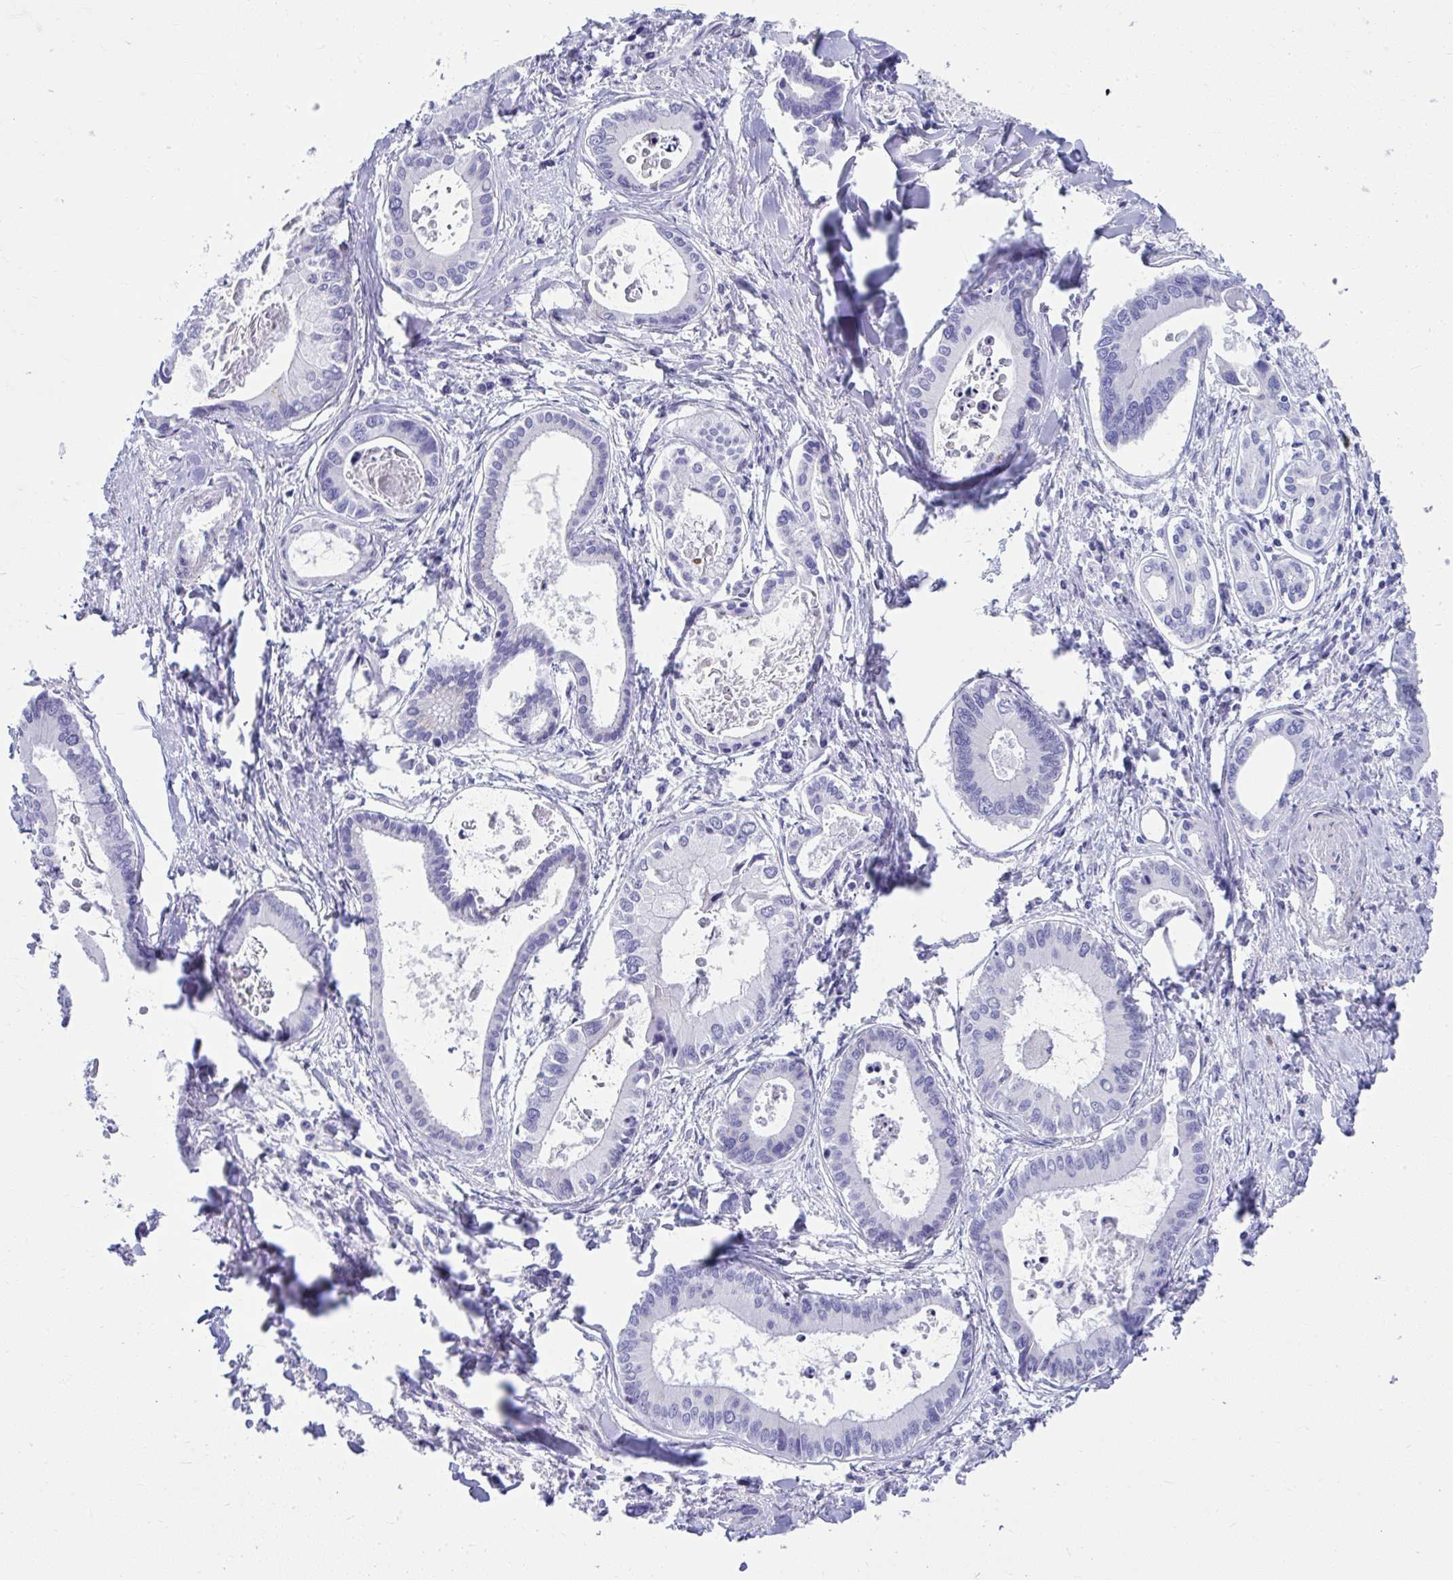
{"staining": {"intensity": "negative", "quantity": "none", "location": "none"}, "tissue": "liver cancer", "cell_type": "Tumor cells", "image_type": "cancer", "snomed": [{"axis": "morphology", "description": "Cholangiocarcinoma"}, {"axis": "topography", "description": "Liver"}], "caption": "DAB (3,3'-diaminobenzidine) immunohistochemical staining of liver cancer (cholangiocarcinoma) exhibits no significant positivity in tumor cells.", "gene": "ISL1", "patient": {"sex": "male", "age": 66}}